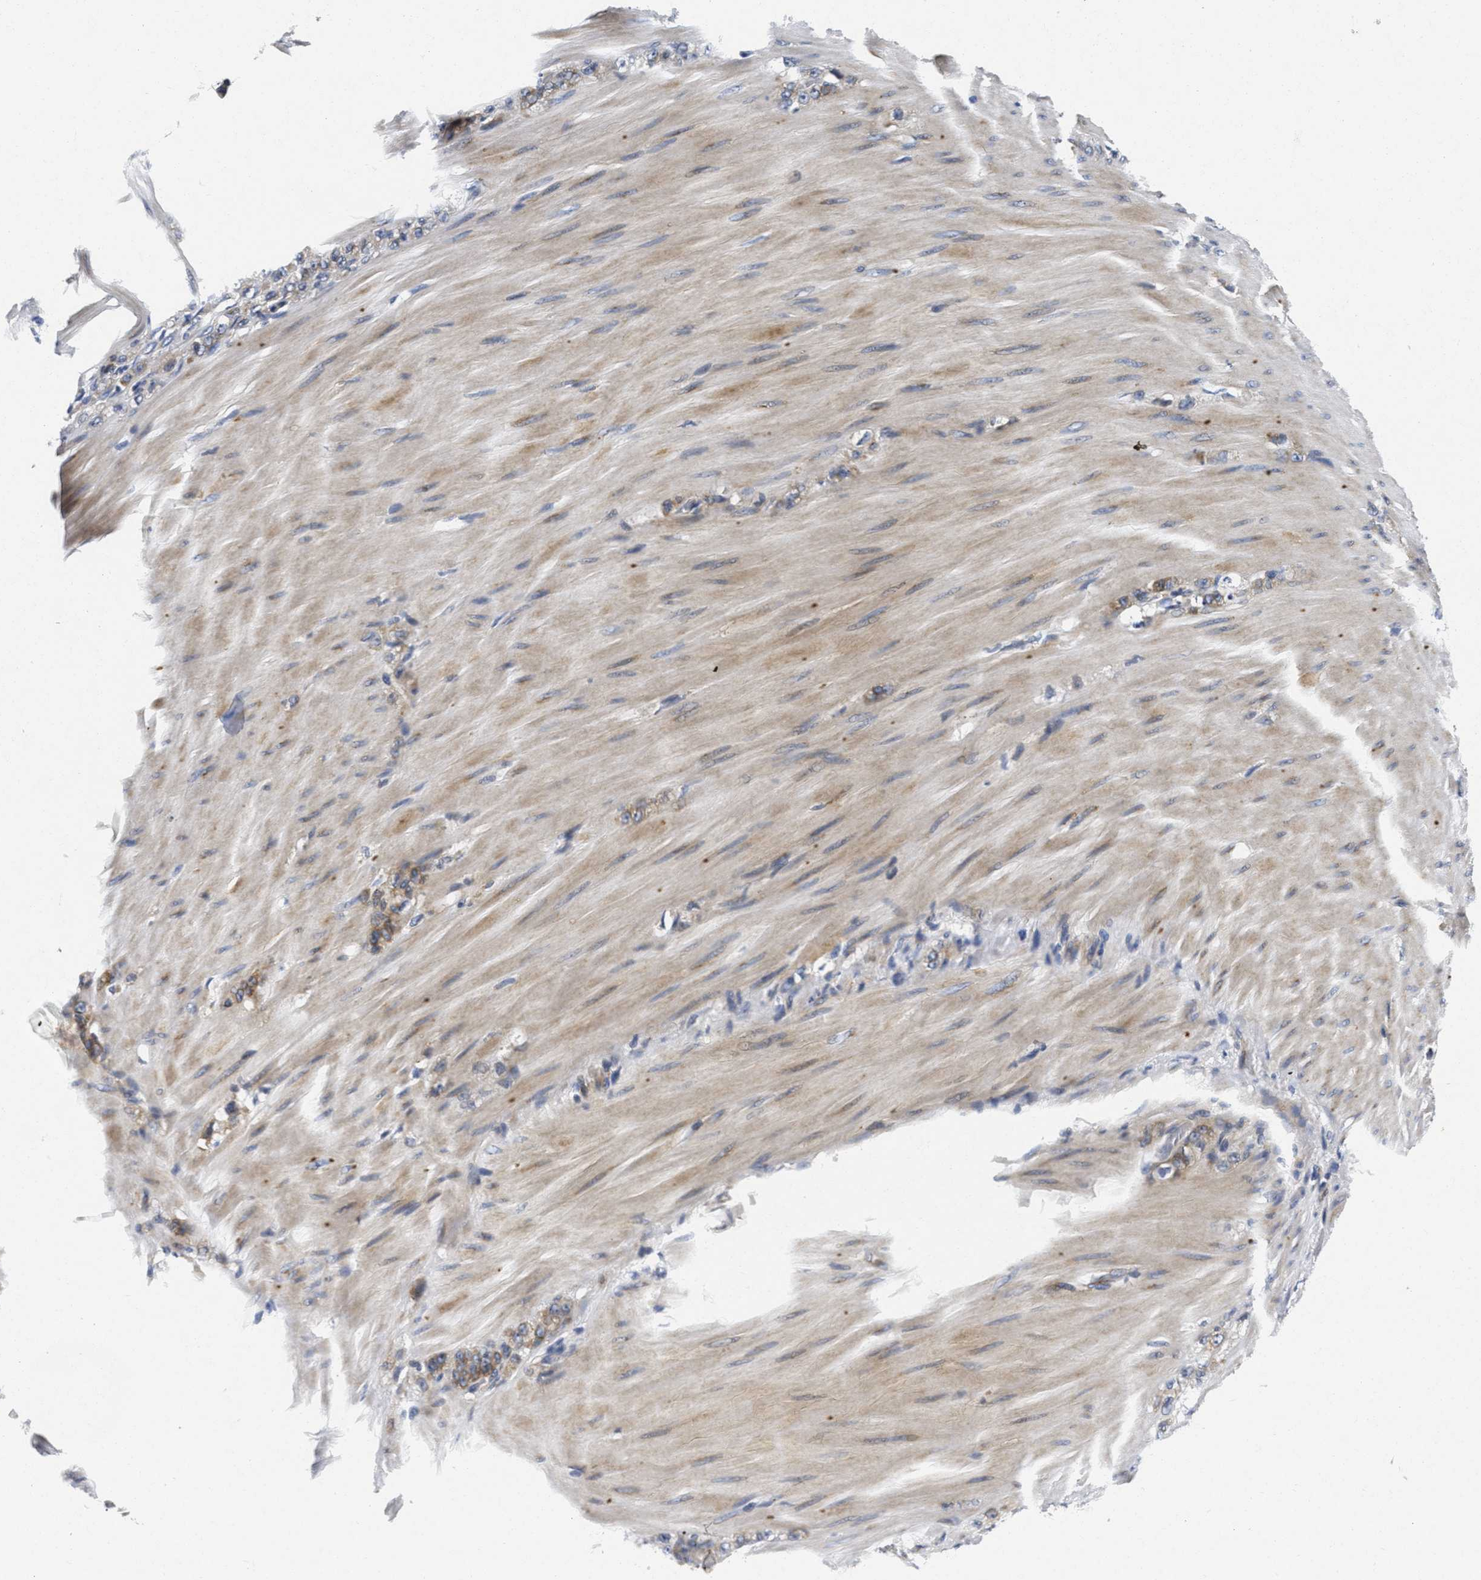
{"staining": {"intensity": "weak", "quantity": "25%-75%", "location": "cytoplasmic/membranous"}, "tissue": "stomach cancer", "cell_type": "Tumor cells", "image_type": "cancer", "snomed": [{"axis": "morphology", "description": "Normal tissue, NOS"}, {"axis": "morphology", "description": "Adenocarcinoma, NOS"}, {"axis": "topography", "description": "Stomach"}], "caption": "Protein analysis of adenocarcinoma (stomach) tissue displays weak cytoplasmic/membranous expression in about 25%-75% of tumor cells.", "gene": "LAD1", "patient": {"sex": "male", "age": 82}}